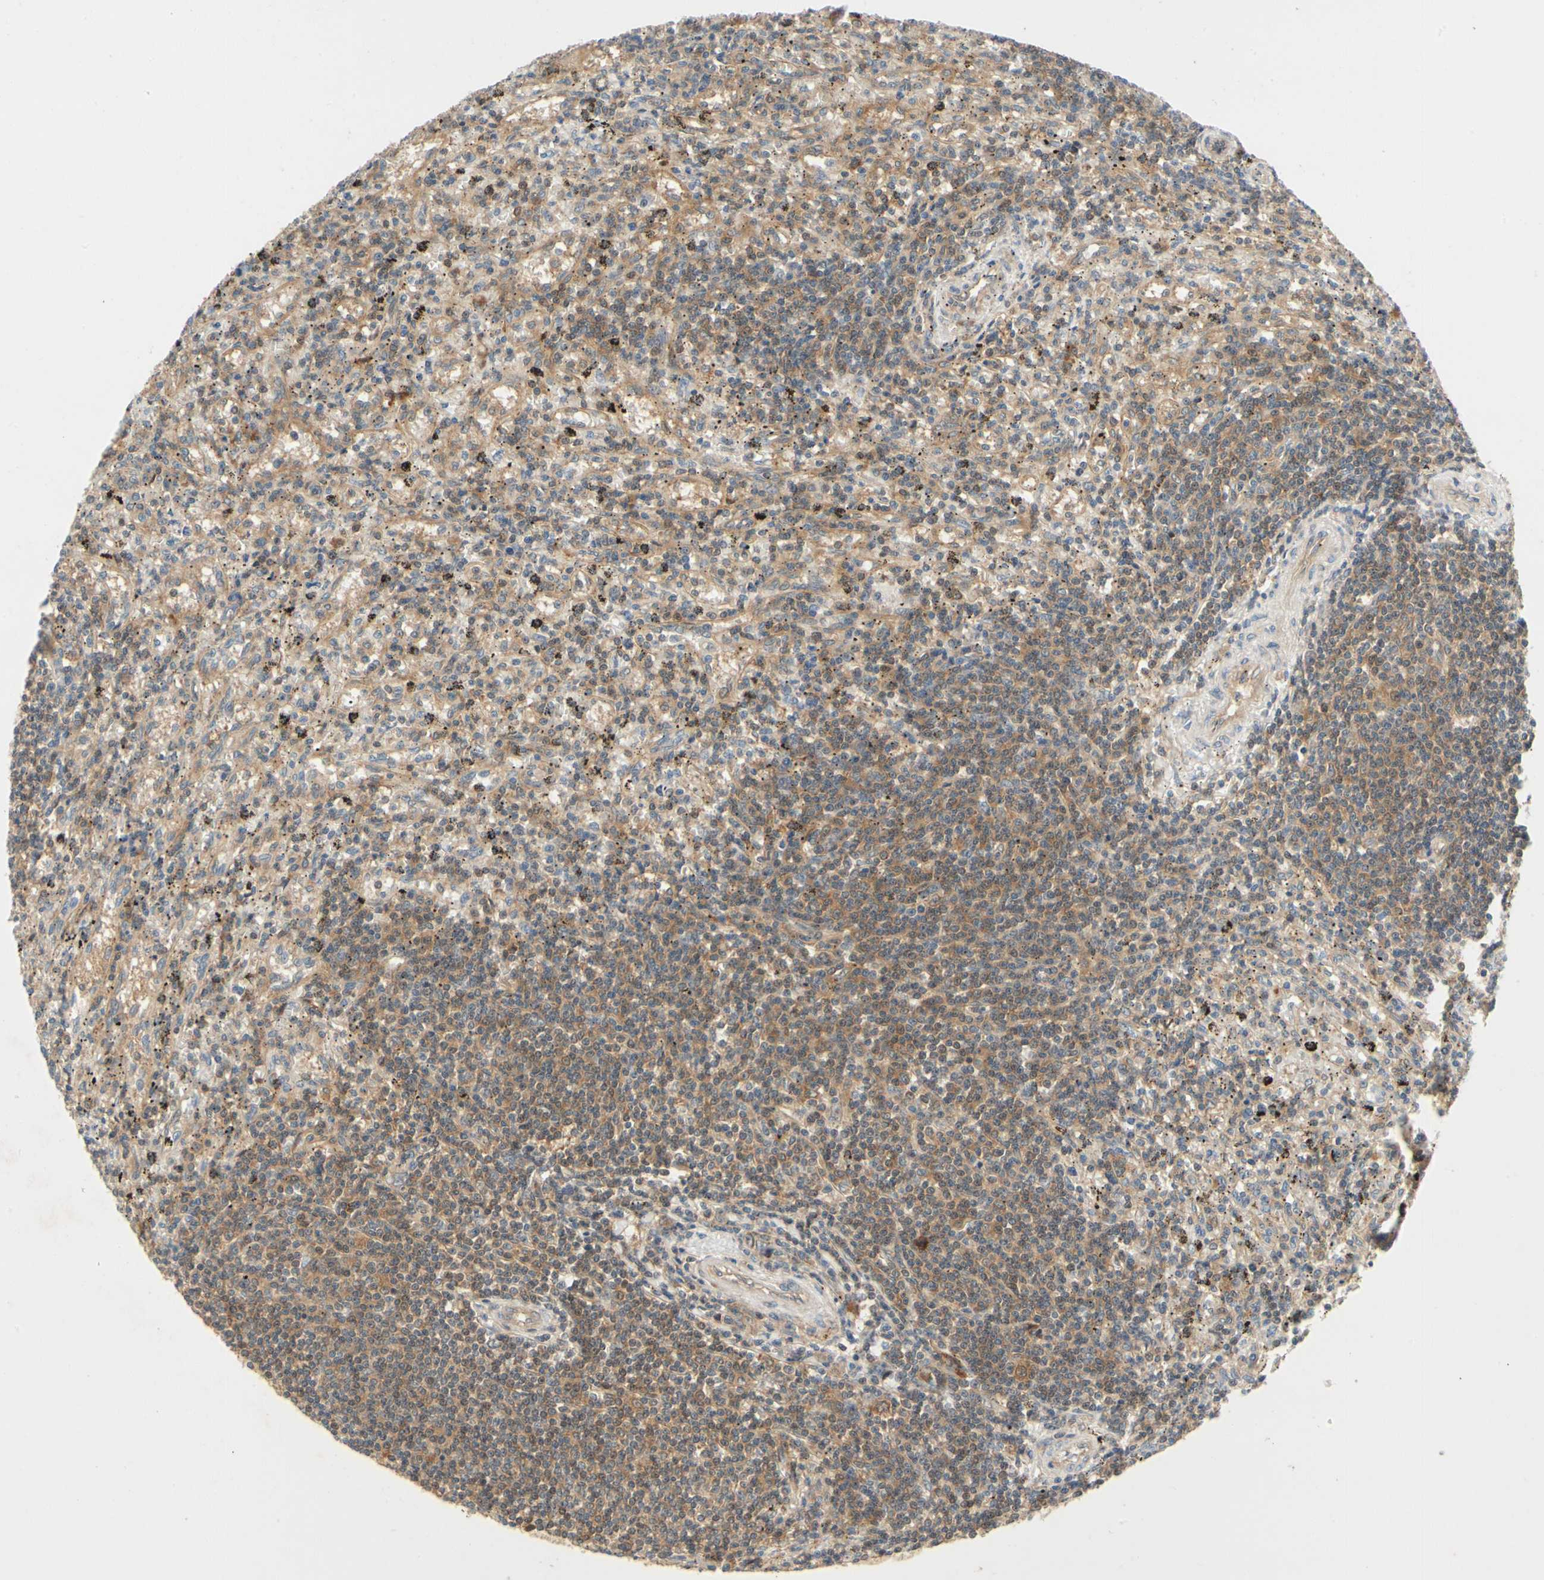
{"staining": {"intensity": "moderate", "quantity": "25%-75%", "location": "cytoplasmic/membranous"}, "tissue": "lymphoma", "cell_type": "Tumor cells", "image_type": "cancer", "snomed": [{"axis": "morphology", "description": "Malignant lymphoma, non-Hodgkin's type, Low grade"}, {"axis": "topography", "description": "Spleen"}], "caption": "Immunohistochemical staining of human lymphoma shows medium levels of moderate cytoplasmic/membranous staining in approximately 25%-75% of tumor cells. The staining is performed using DAB brown chromogen to label protein expression. The nuclei are counter-stained blue using hematoxylin.", "gene": "TDRP", "patient": {"sex": "male", "age": 76}}